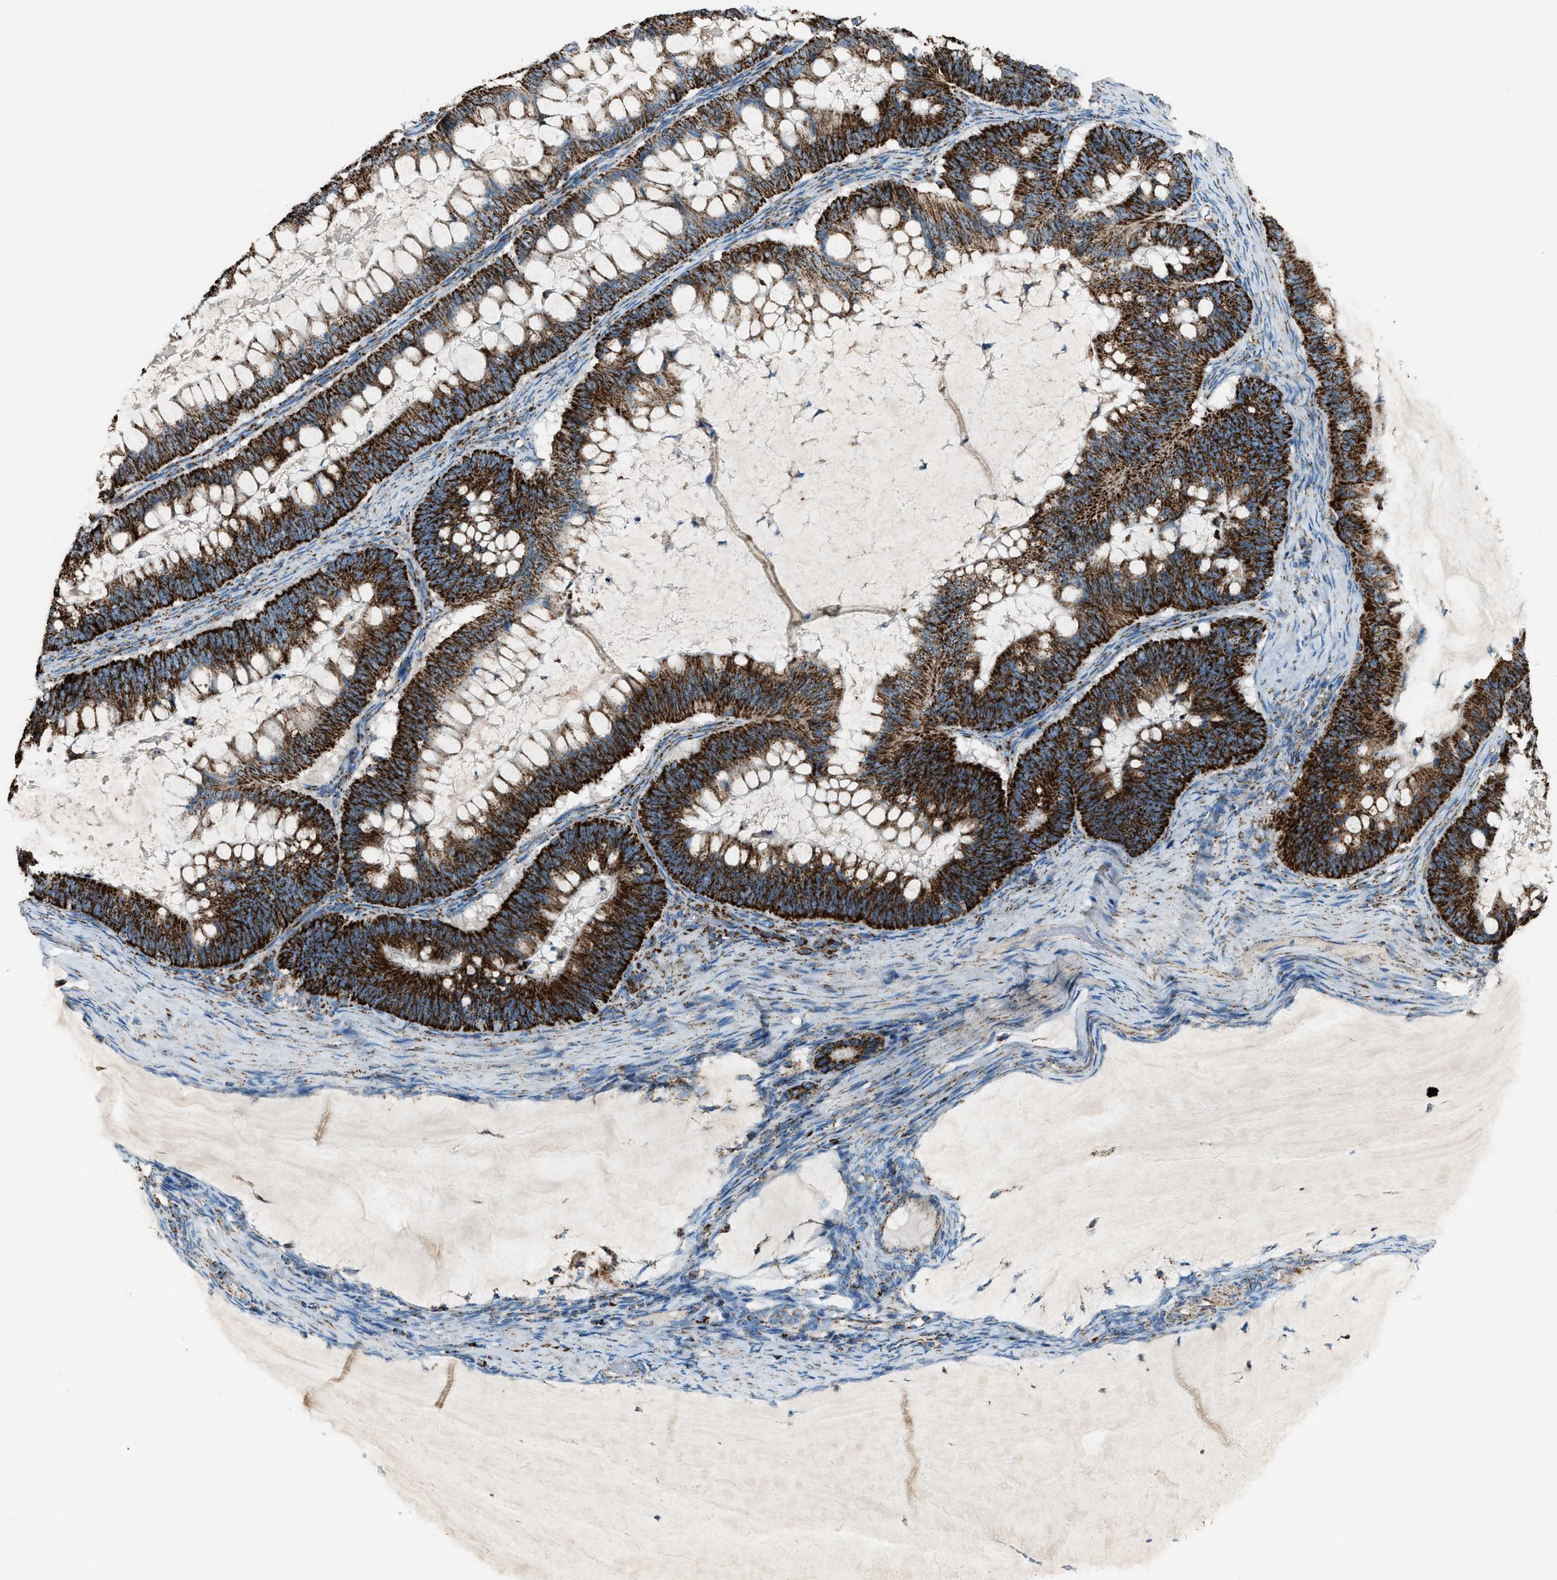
{"staining": {"intensity": "strong", "quantity": ">75%", "location": "cytoplasmic/membranous"}, "tissue": "ovarian cancer", "cell_type": "Tumor cells", "image_type": "cancer", "snomed": [{"axis": "morphology", "description": "Cystadenocarcinoma, mucinous, NOS"}, {"axis": "topography", "description": "Ovary"}], "caption": "Strong cytoplasmic/membranous staining is appreciated in approximately >75% of tumor cells in ovarian cancer (mucinous cystadenocarcinoma). (DAB (3,3'-diaminobenzidine) = brown stain, brightfield microscopy at high magnification).", "gene": "MDH2", "patient": {"sex": "female", "age": 61}}